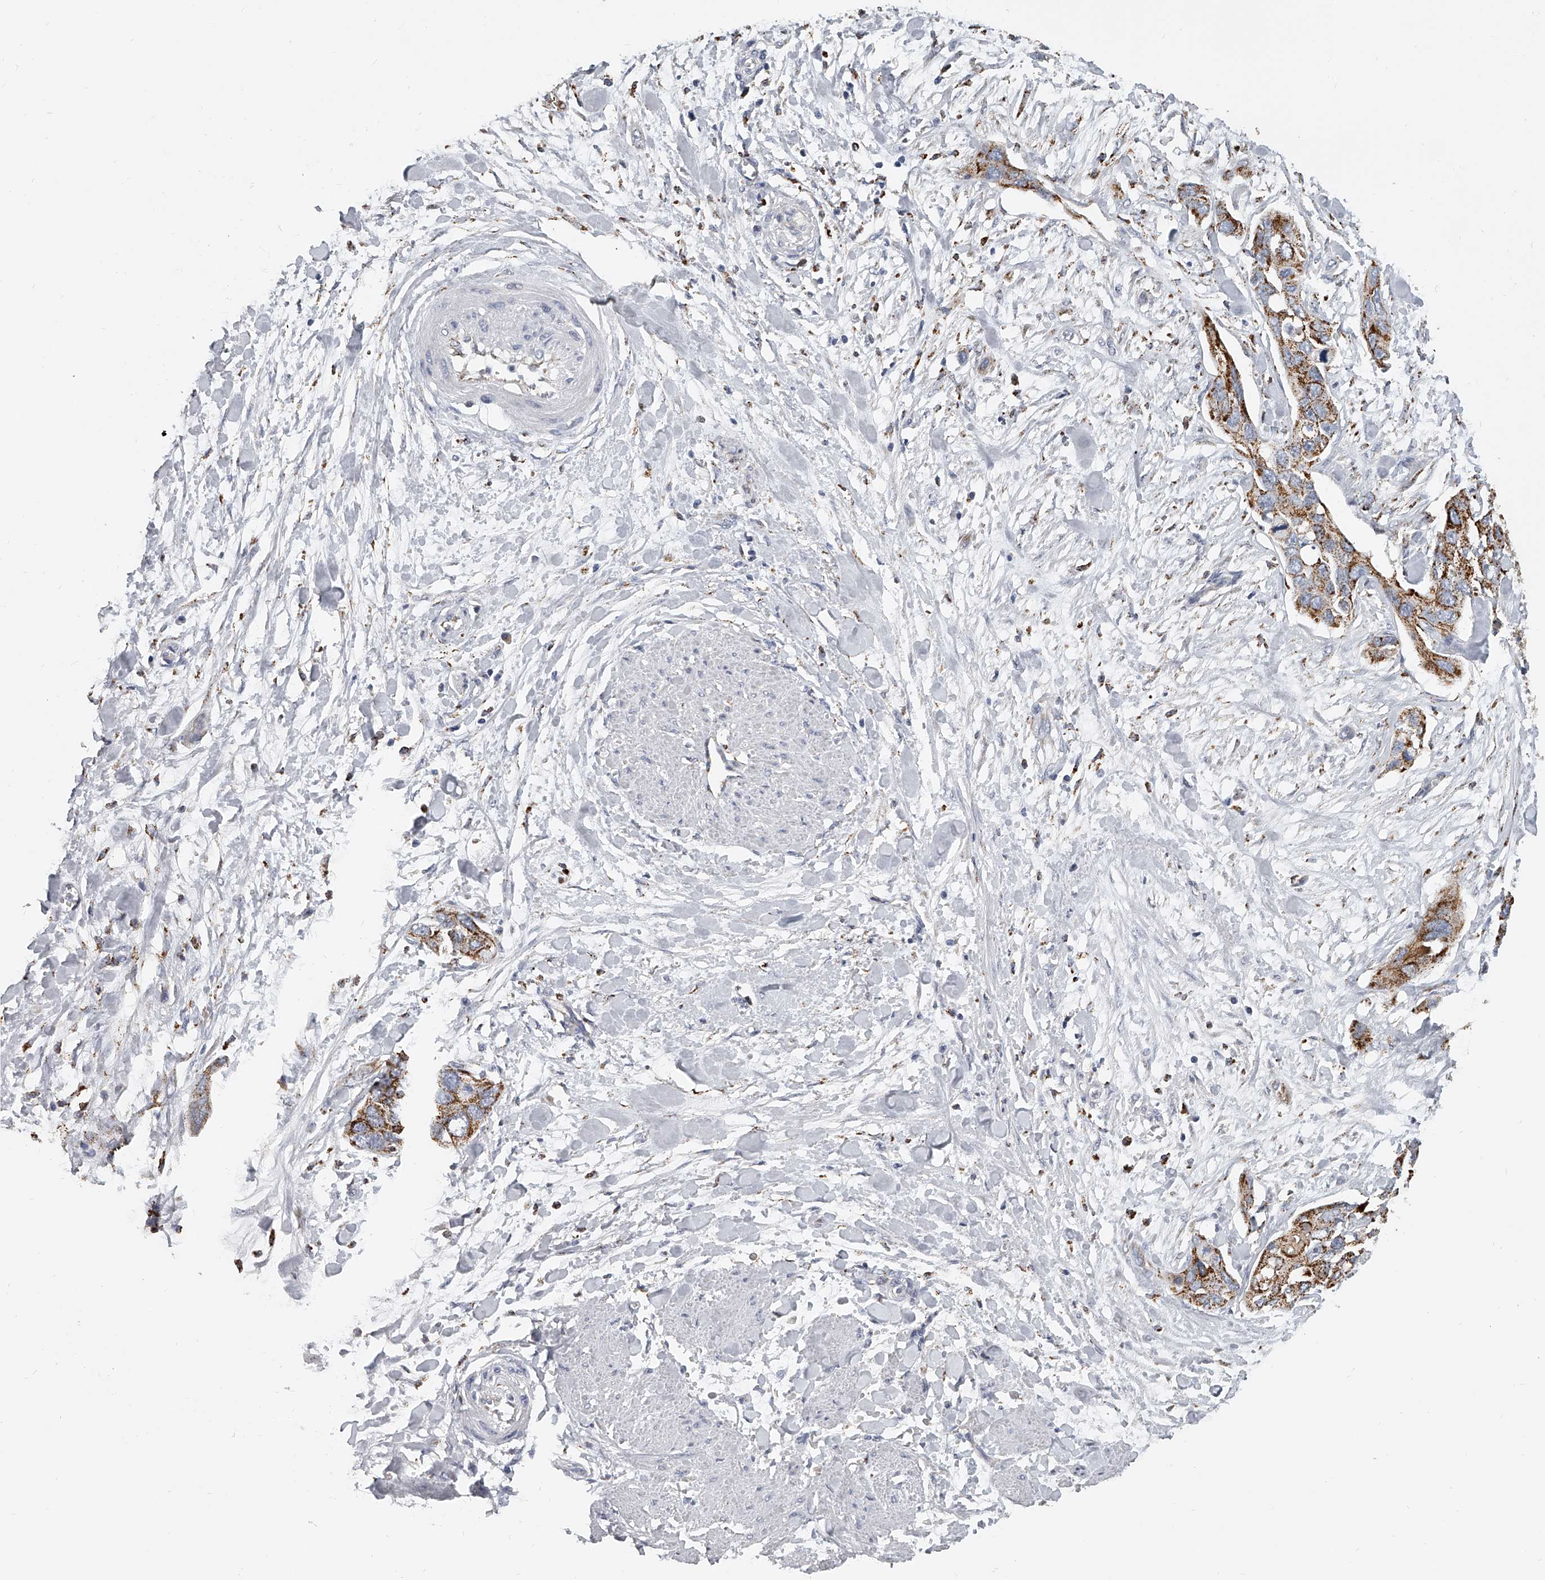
{"staining": {"intensity": "moderate", "quantity": ">75%", "location": "cytoplasmic/membranous"}, "tissue": "pancreatic cancer", "cell_type": "Tumor cells", "image_type": "cancer", "snomed": [{"axis": "morphology", "description": "Adenocarcinoma, NOS"}, {"axis": "topography", "description": "Pancreas"}], "caption": "Adenocarcinoma (pancreatic) stained with immunohistochemistry (IHC) exhibits moderate cytoplasmic/membranous positivity in about >75% of tumor cells. Using DAB (3,3'-diaminobenzidine) (brown) and hematoxylin (blue) stains, captured at high magnification using brightfield microscopy.", "gene": "KLHL7", "patient": {"sex": "female", "age": 60}}